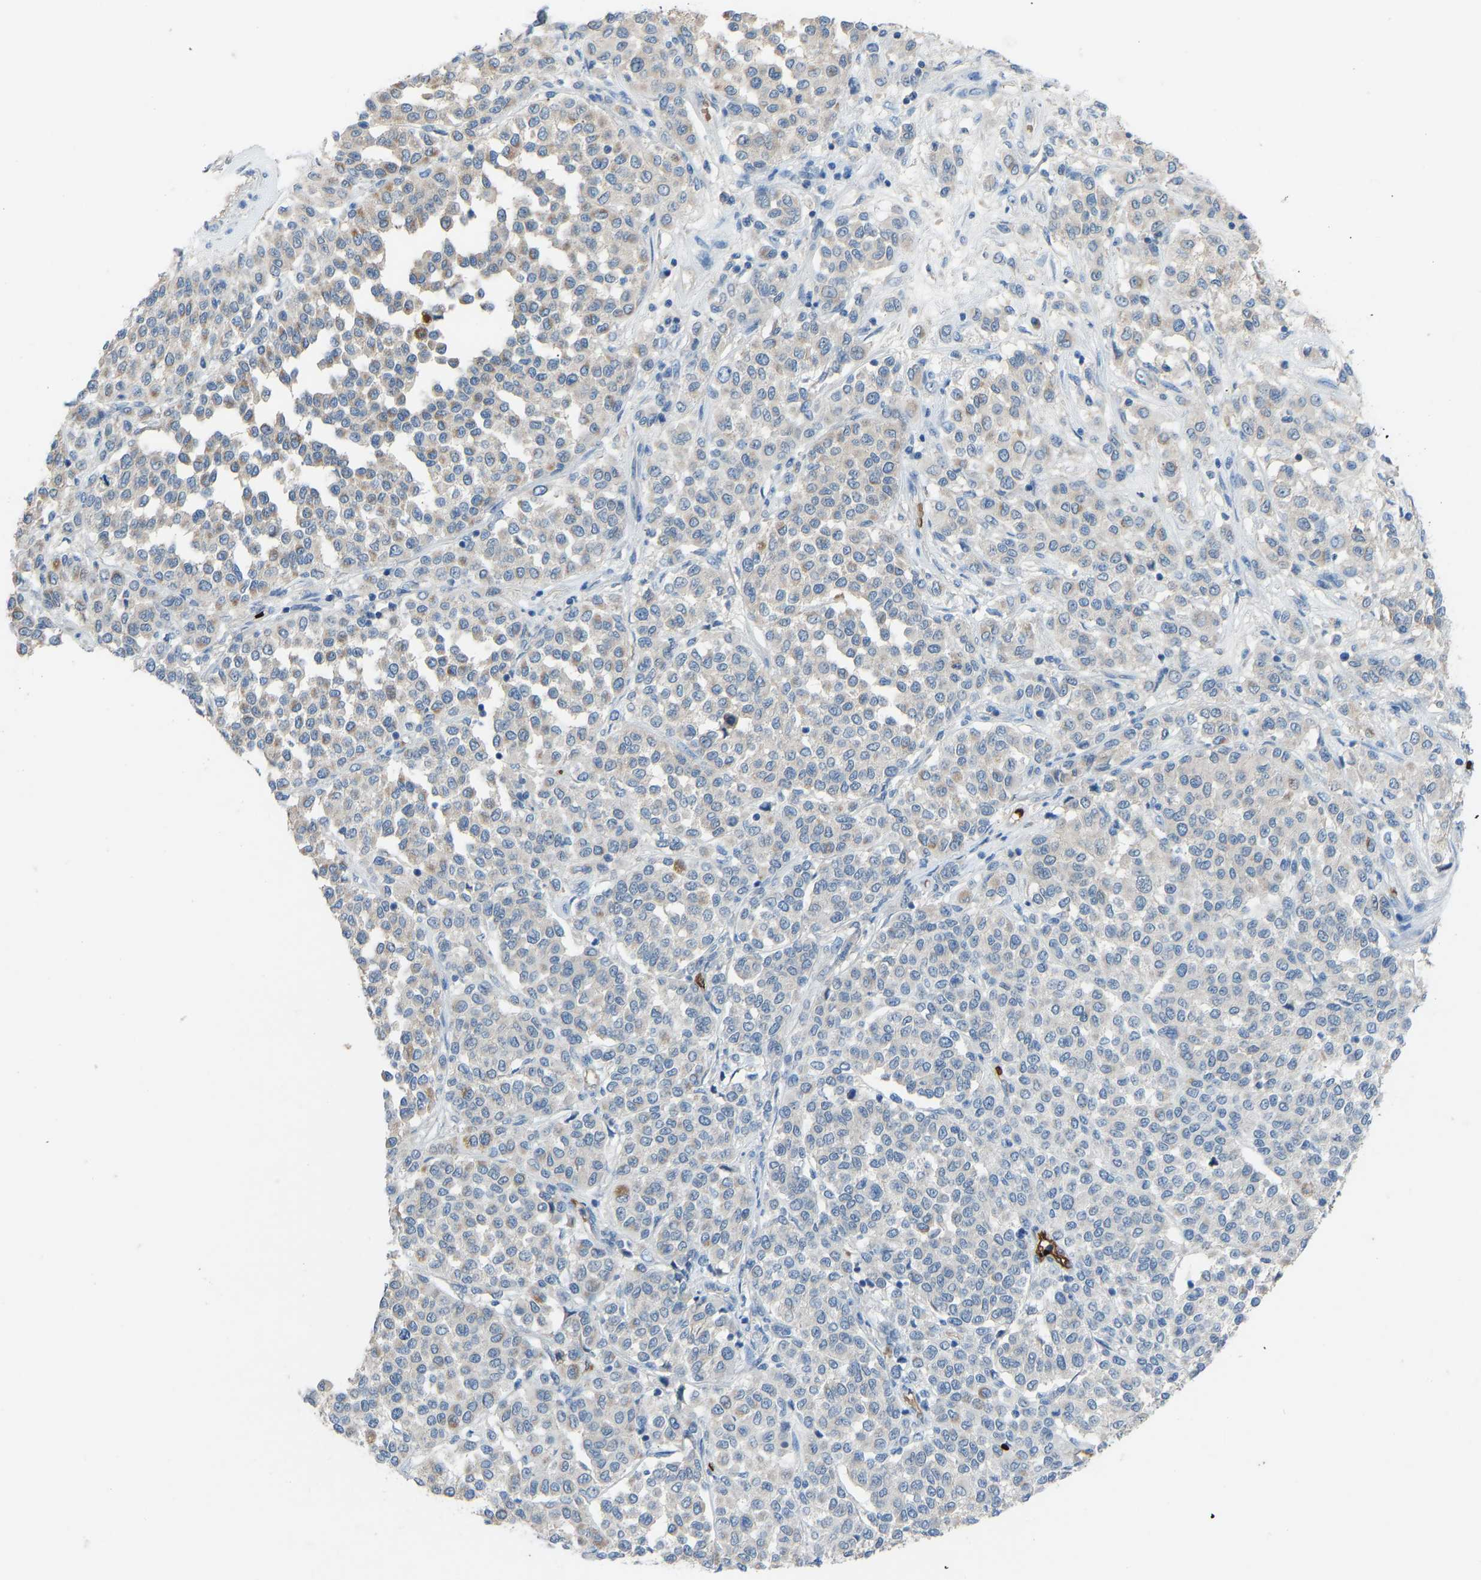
{"staining": {"intensity": "moderate", "quantity": "<25%", "location": "cytoplasmic/membranous"}, "tissue": "melanoma", "cell_type": "Tumor cells", "image_type": "cancer", "snomed": [{"axis": "morphology", "description": "Malignant melanoma, Metastatic site"}, {"axis": "topography", "description": "Pancreas"}], "caption": "Immunohistochemical staining of malignant melanoma (metastatic site) shows low levels of moderate cytoplasmic/membranous expression in approximately <25% of tumor cells.", "gene": "PIGS", "patient": {"sex": "female", "age": 30}}